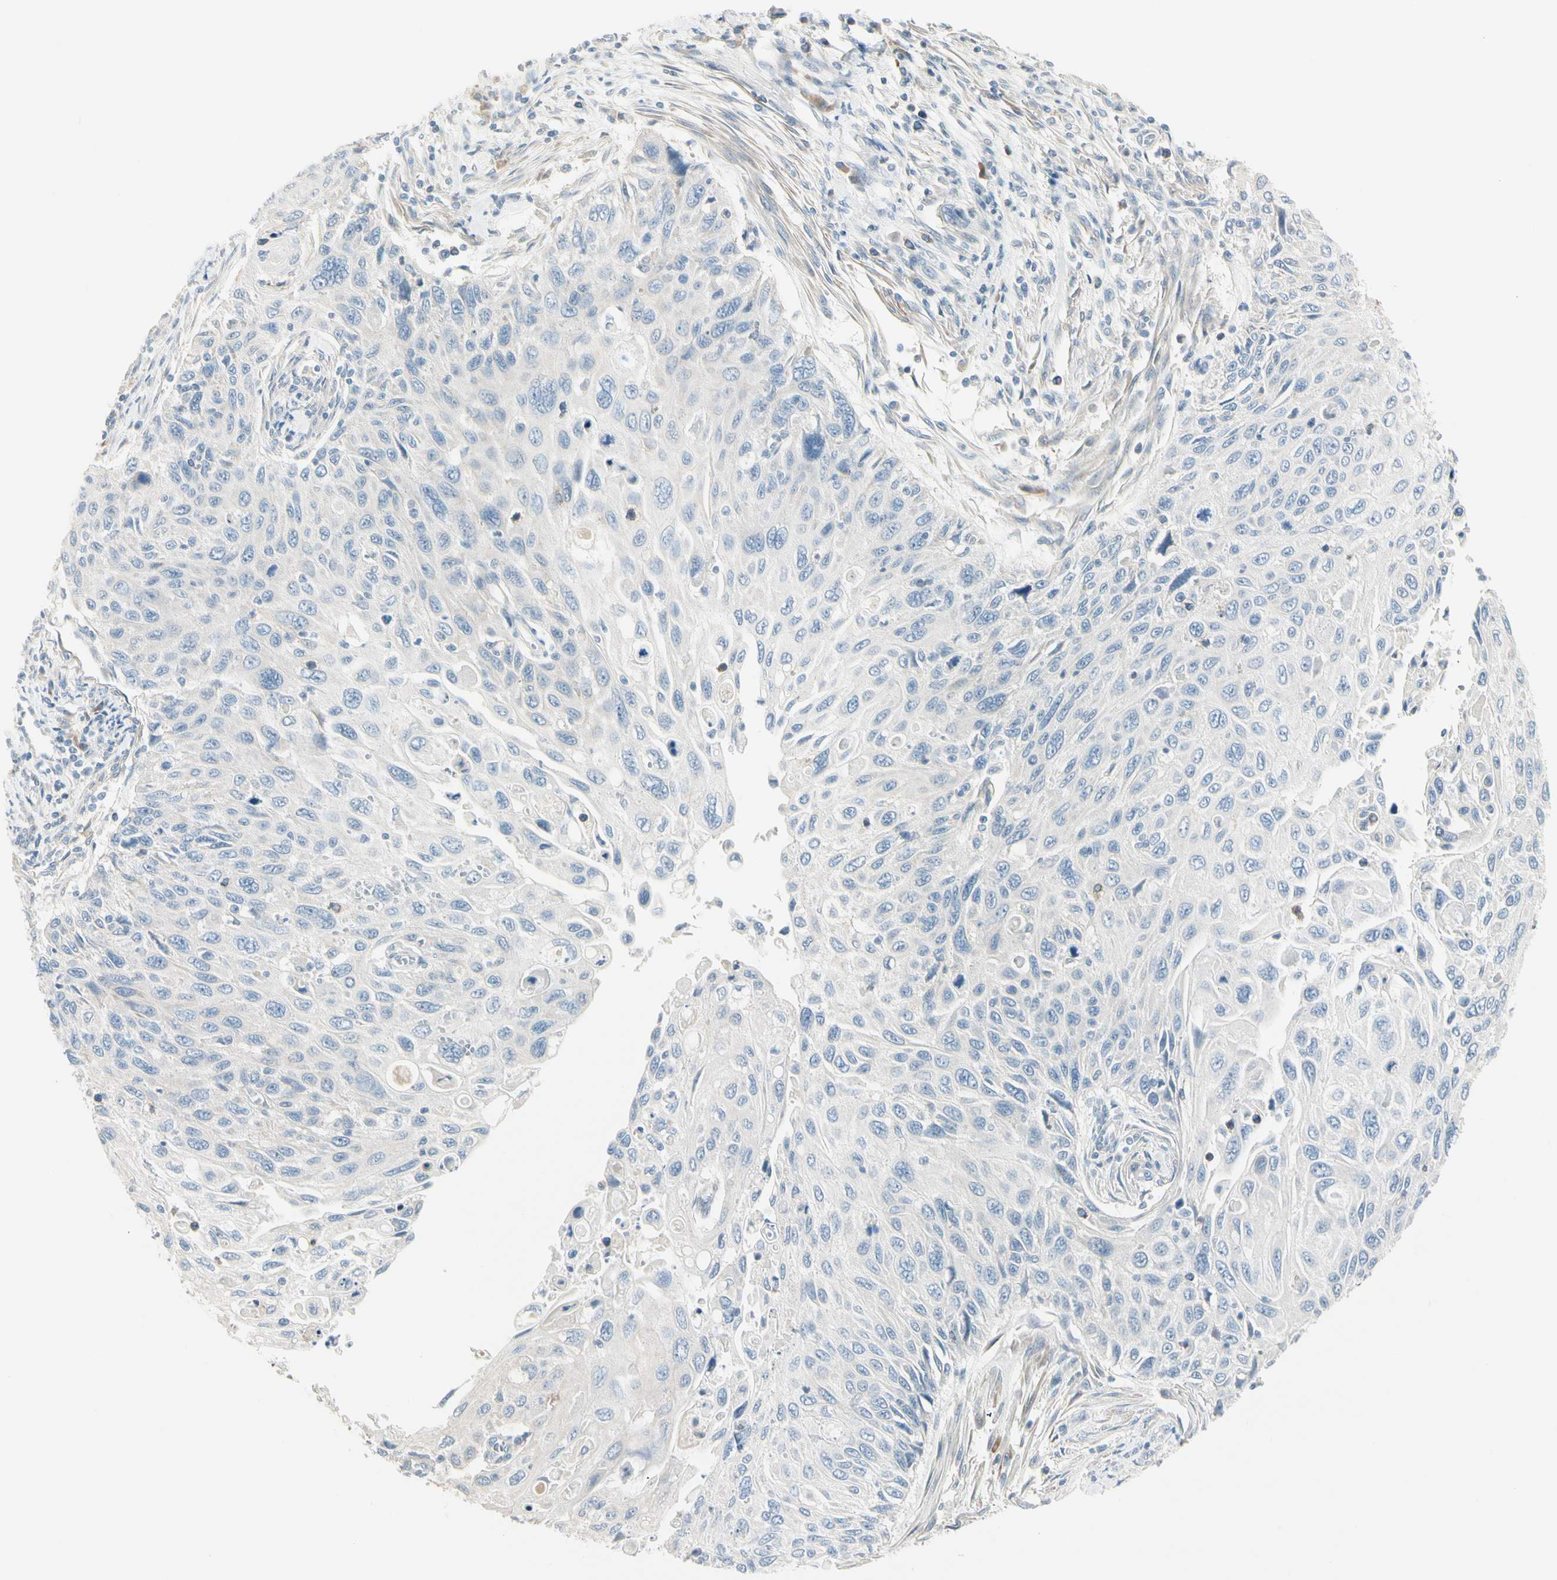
{"staining": {"intensity": "negative", "quantity": "none", "location": "none"}, "tissue": "cervical cancer", "cell_type": "Tumor cells", "image_type": "cancer", "snomed": [{"axis": "morphology", "description": "Squamous cell carcinoma, NOS"}, {"axis": "topography", "description": "Cervix"}], "caption": "There is no significant expression in tumor cells of squamous cell carcinoma (cervical).", "gene": "CYP2E1", "patient": {"sex": "female", "age": 70}}